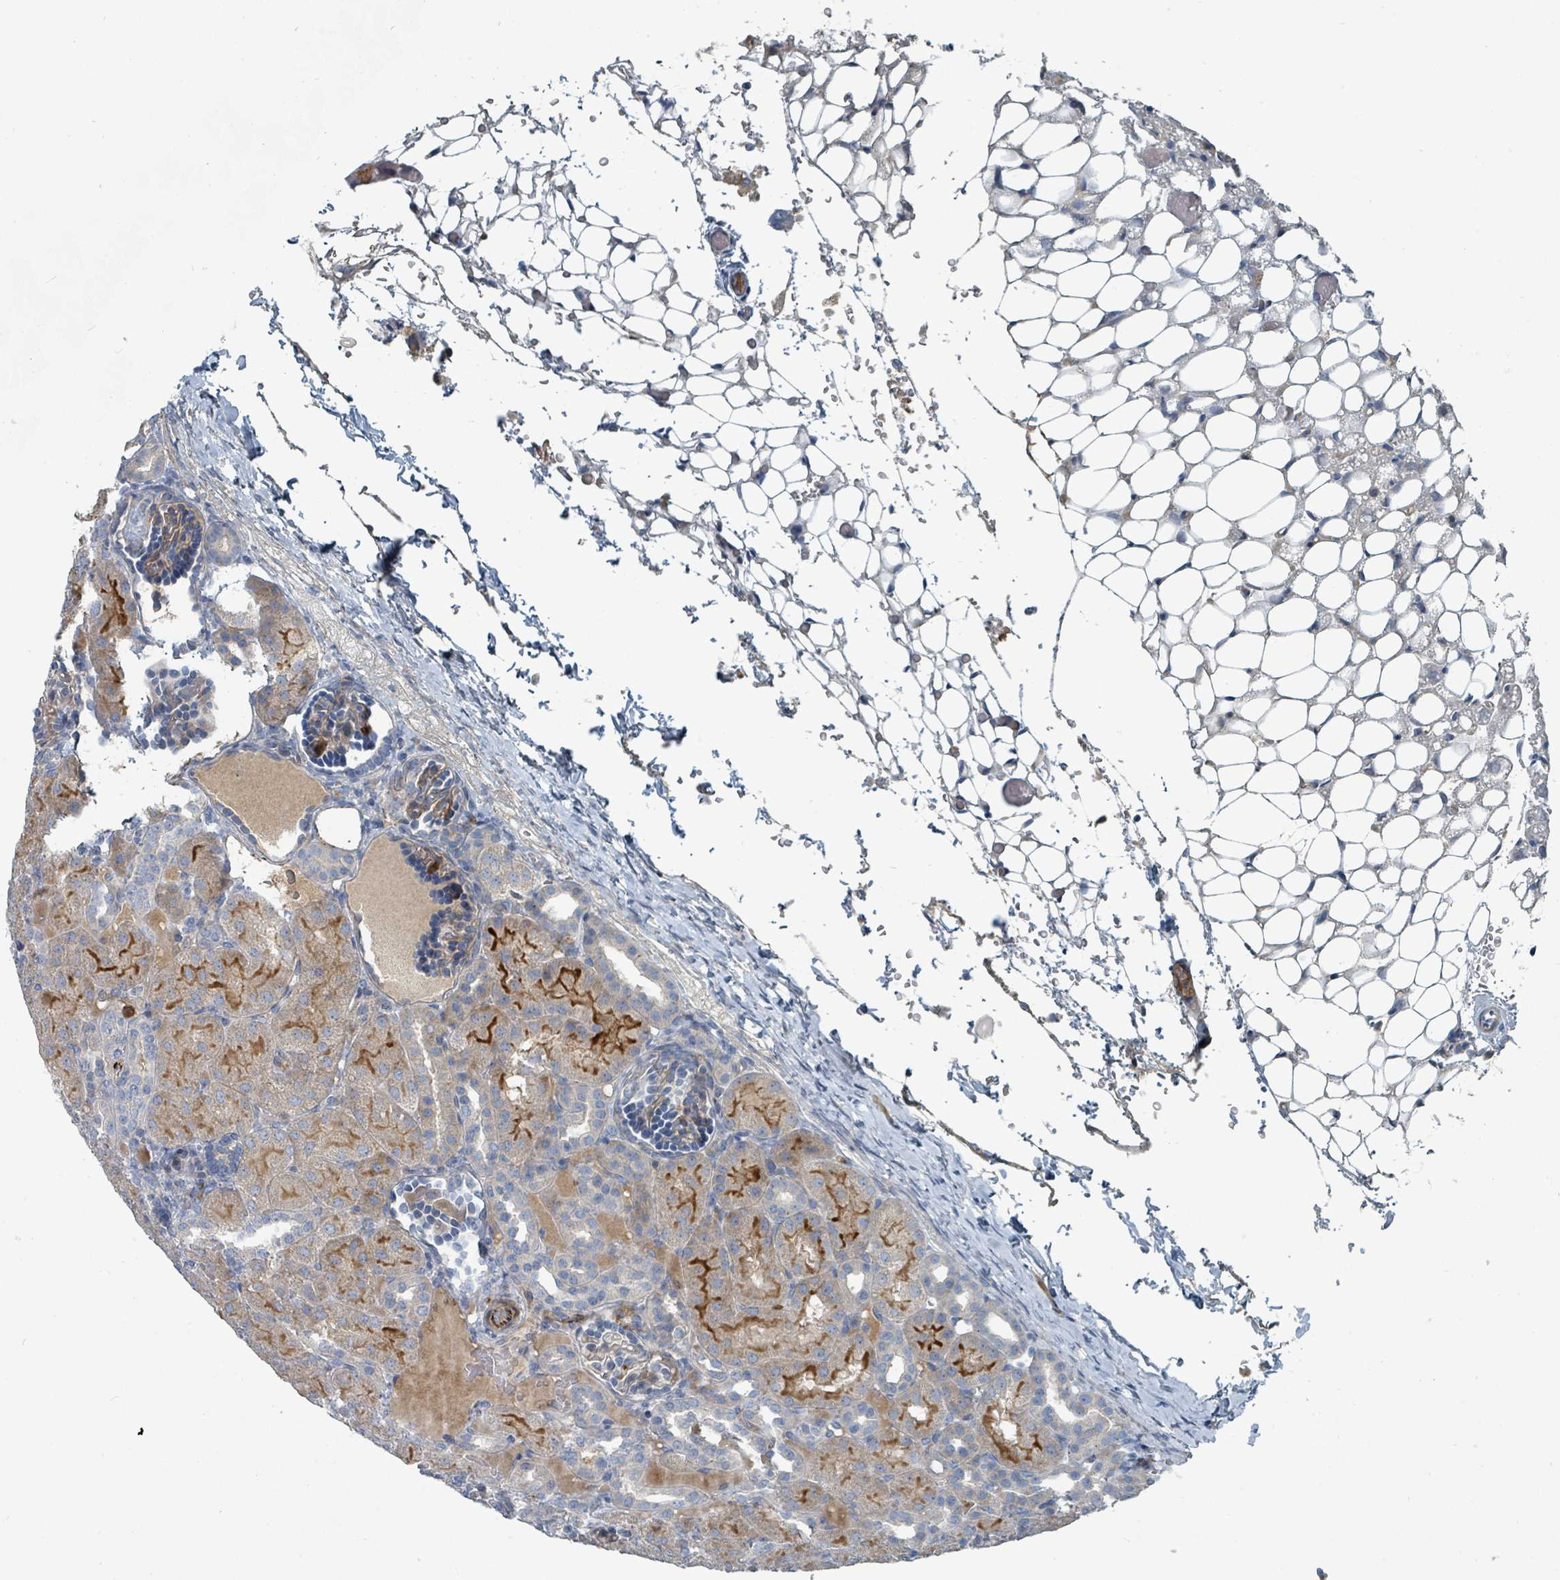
{"staining": {"intensity": "moderate", "quantity": "<25%", "location": "cytoplasmic/membranous,nuclear"}, "tissue": "kidney", "cell_type": "Cells in glomeruli", "image_type": "normal", "snomed": [{"axis": "morphology", "description": "Normal tissue, NOS"}, {"axis": "topography", "description": "Kidney"}], "caption": "Immunohistochemical staining of unremarkable human kidney displays low levels of moderate cytoplasmic/membranous,nuclear positivity in about <25% of cells in glomeruli. The staining is performed using DAB (3,3'-diaminobenzidine) brown chromogen to label protein expression. The nuclei are counter-stained blue using hematoxylin.", "gene": "SLC44A5", "patient": {"sex": "male", "age": 1}}